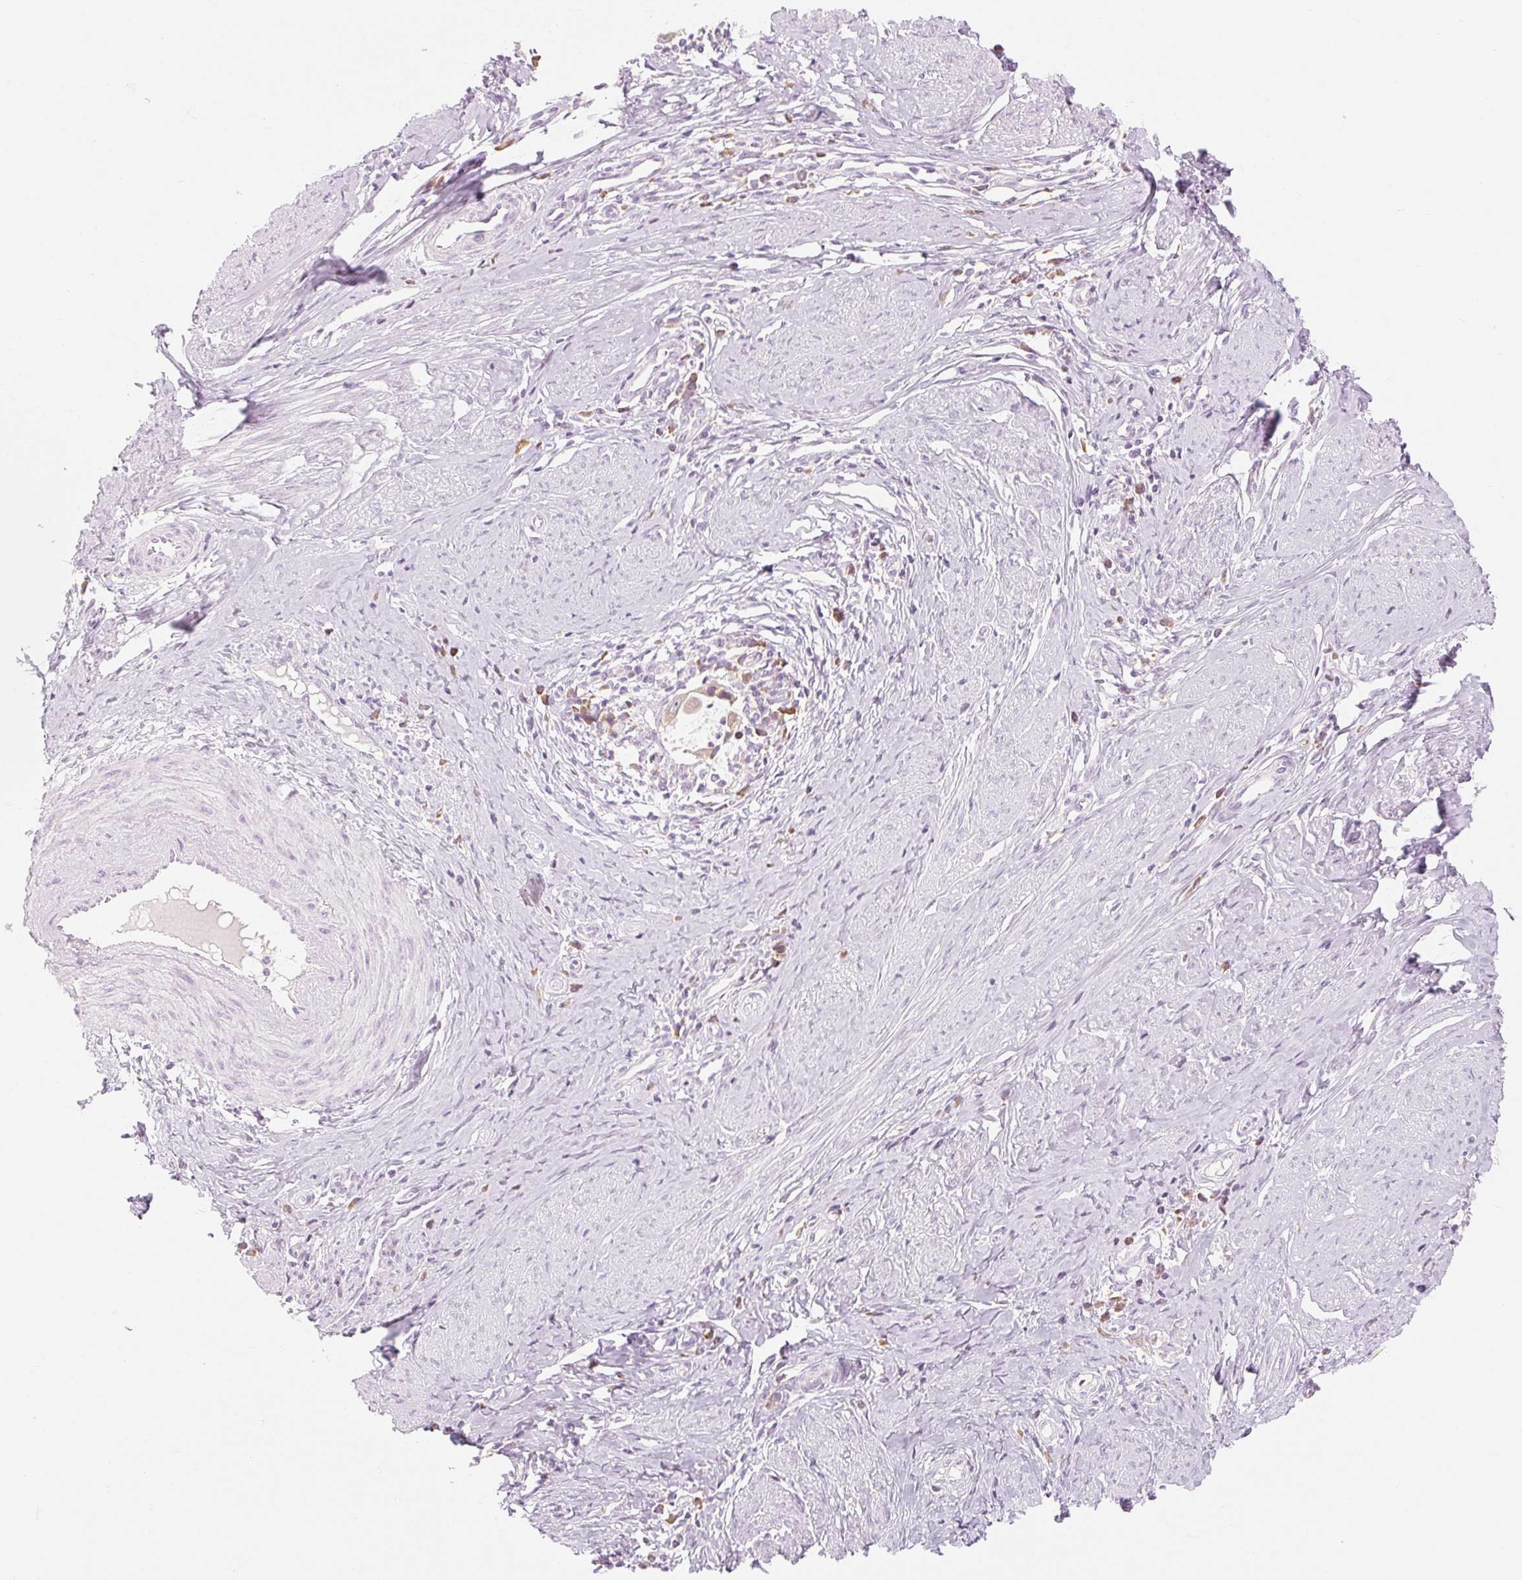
{"staining": {"intensity": "weak", "quantity": "<25%", "location": "cytoplasmic/membranous"}, "tissue": "cervical cancer", "cell_type": "Tumor cells", "image_type": "cancer", "snomed": [{"axis": "morphology", "description": "Adenocarcinoma, NOS"}, {"axis": "topography", "description": "Cervix"}], "caption": "The micrograph displays no staining of tumor cells in adenocarcinoma (cervical). (DAB (3,3'-diaminobenzidine) immunohistochemistry (IHC) with hematoxylin counter stain).", "gene": "MYO1D", "patient": {"sex": "female", "age": 36}}